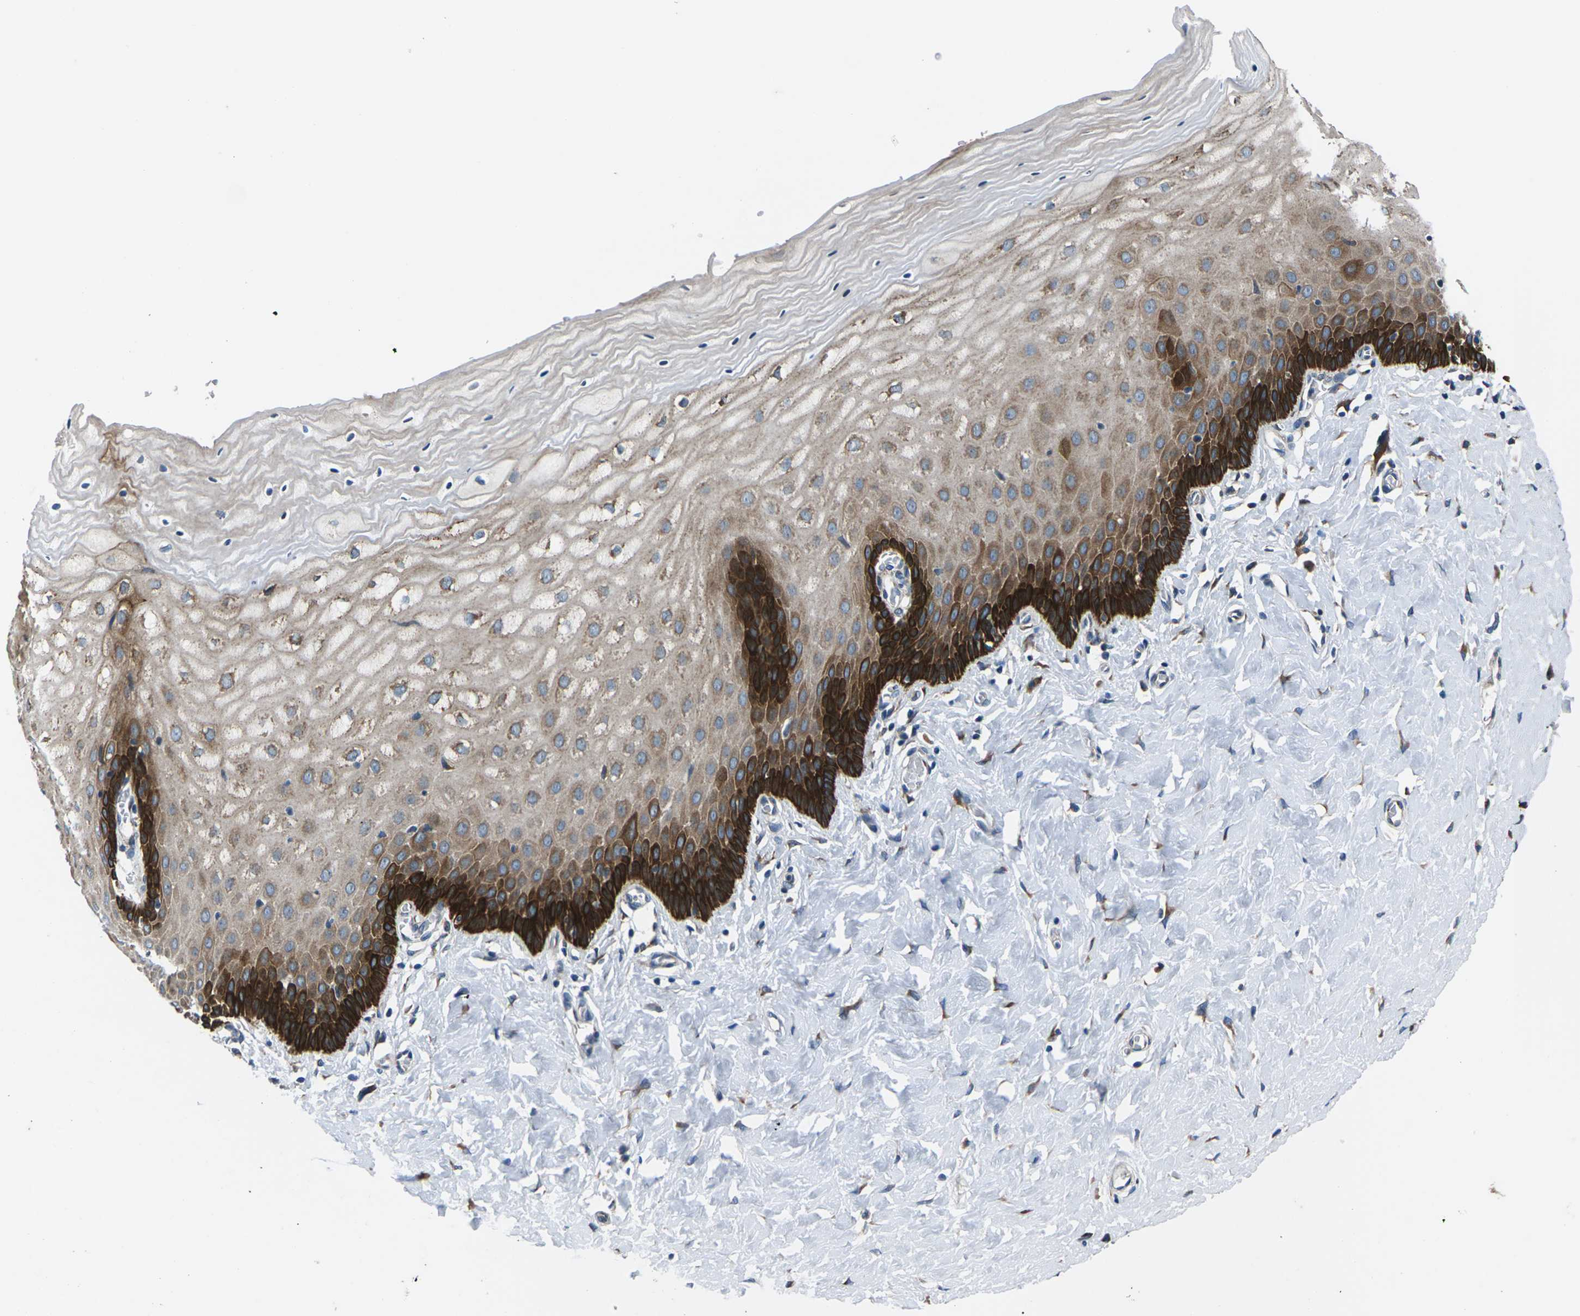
{"staining": {"intensity": "strong", "quantity": "25%-75%", "location": "cytoplasmic/membranous"}, "tissue": "cervix", "cell_type": "Squamous epithelial cells", "image_type": "normal", "snomed": [{"axis": "morphology", "description": "Normal tissue, NOS"}, {"axis": "topography", "description": "Cervix"}], "caption": "The micrograph demonstrates a brown stain indicating the presence of a protein in the cytoplasmic/membranous of squamous epithelial cells in cervix. (brown staining indicates protein expression, while blue staining denotes nuclei).", "gene": "GABRP", "patient": {"sex": "female", "age": 55}}